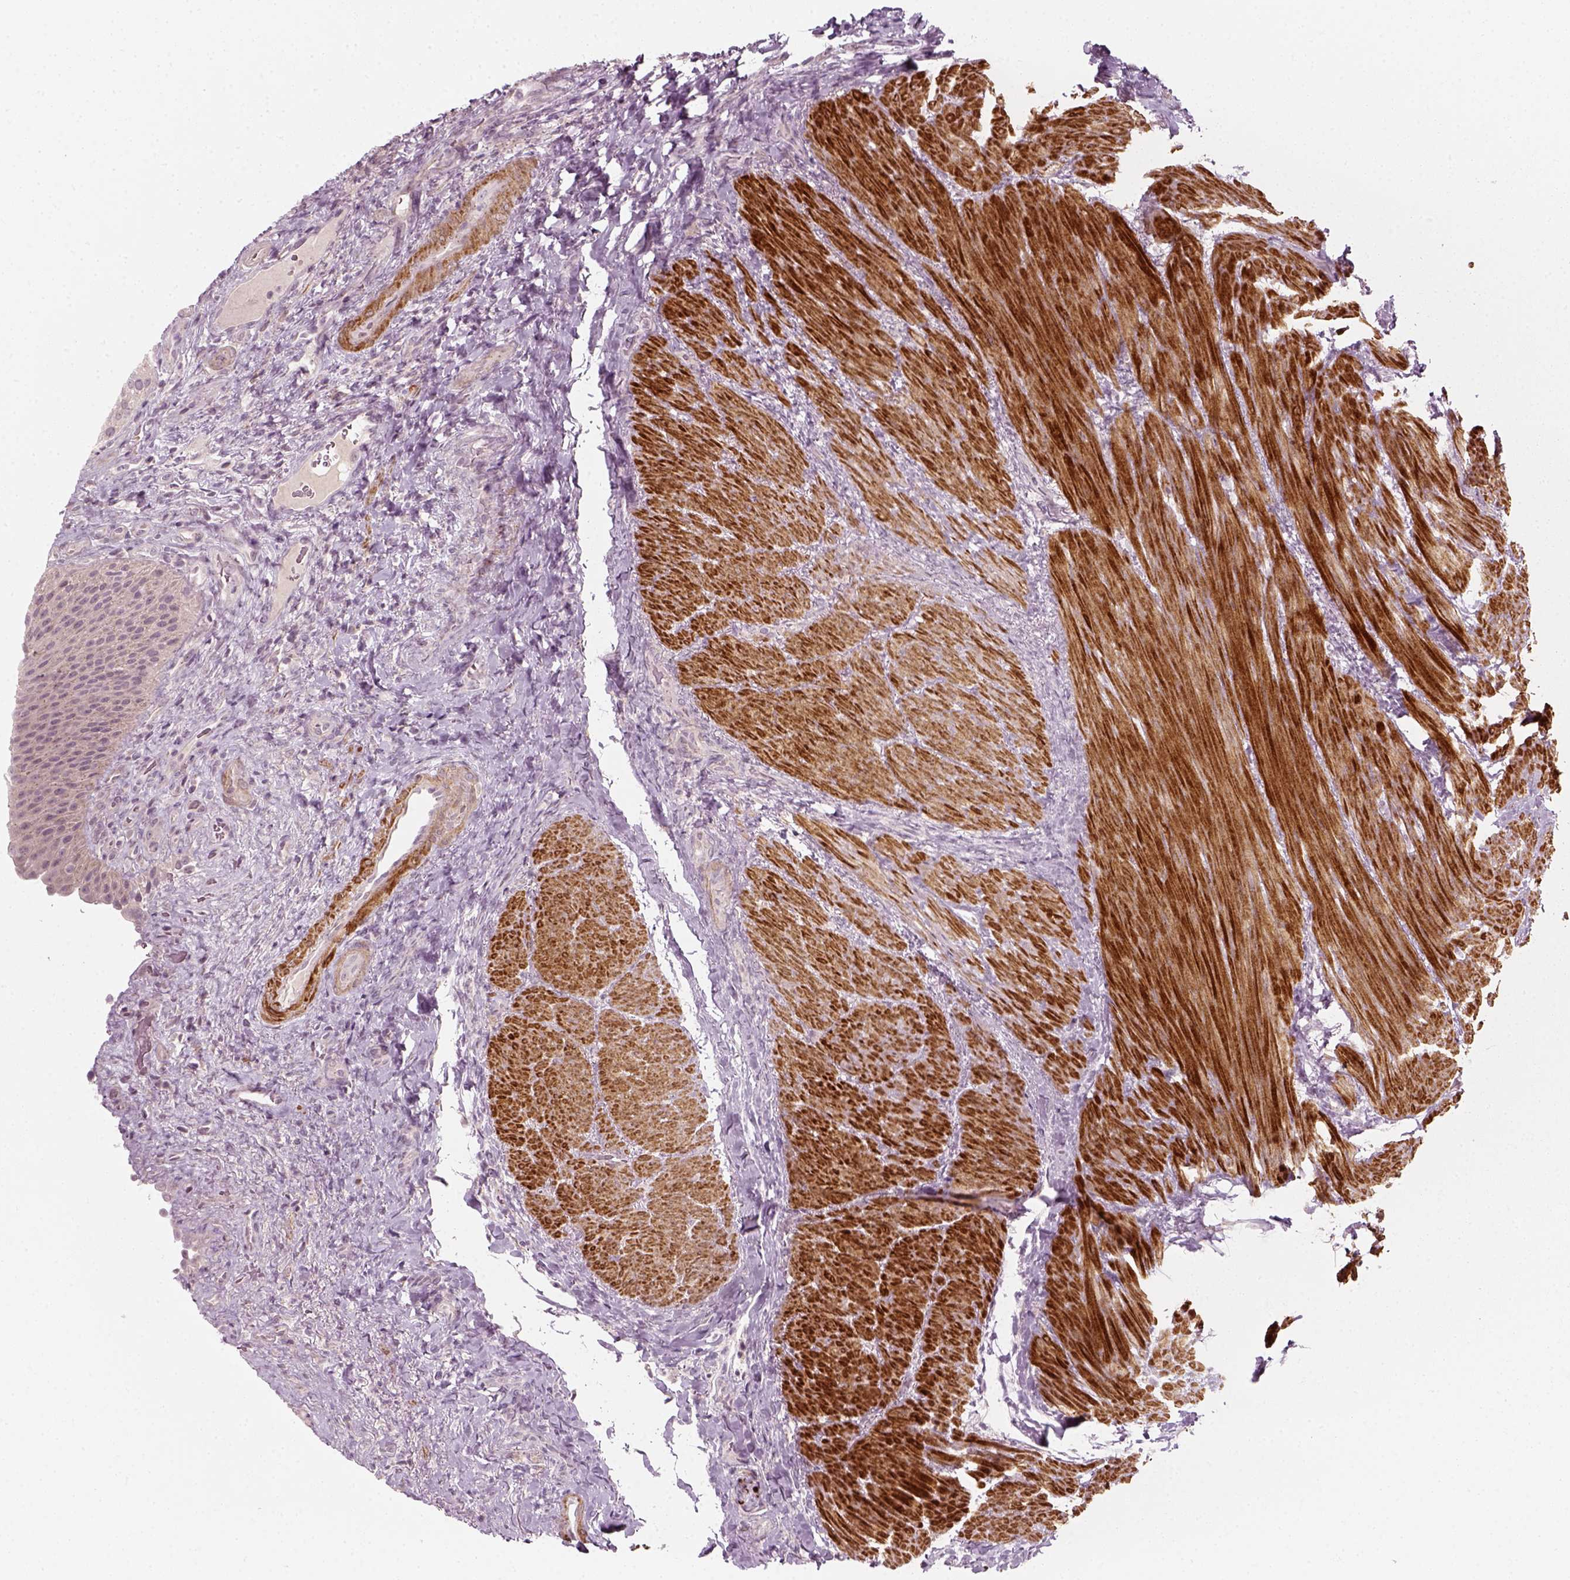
{"staining": {"intensity": "weak", "quantity": "<25%", "location": "cytoplasmic/membranous"}, "tissue": "urinary bladder", "cell_type": "Urothelial cells", "image_type": "normal", "snomed": [{"axis": "morphology", "description": "Normal tissue, NOS"}, {"axis": "topography", "description": "Urinary bladder"}, {"axis": "topography", "description": "Peripheral nerve tissue"}], "caption": "DAB (3,3'-diaminobenzidine) immunohistochemical staining of unremarkable urinary bladder demonstrates no significant staining in urothelial cells.", "gene": "MLIP", "patient": {"sex": "male", "age": 66}}